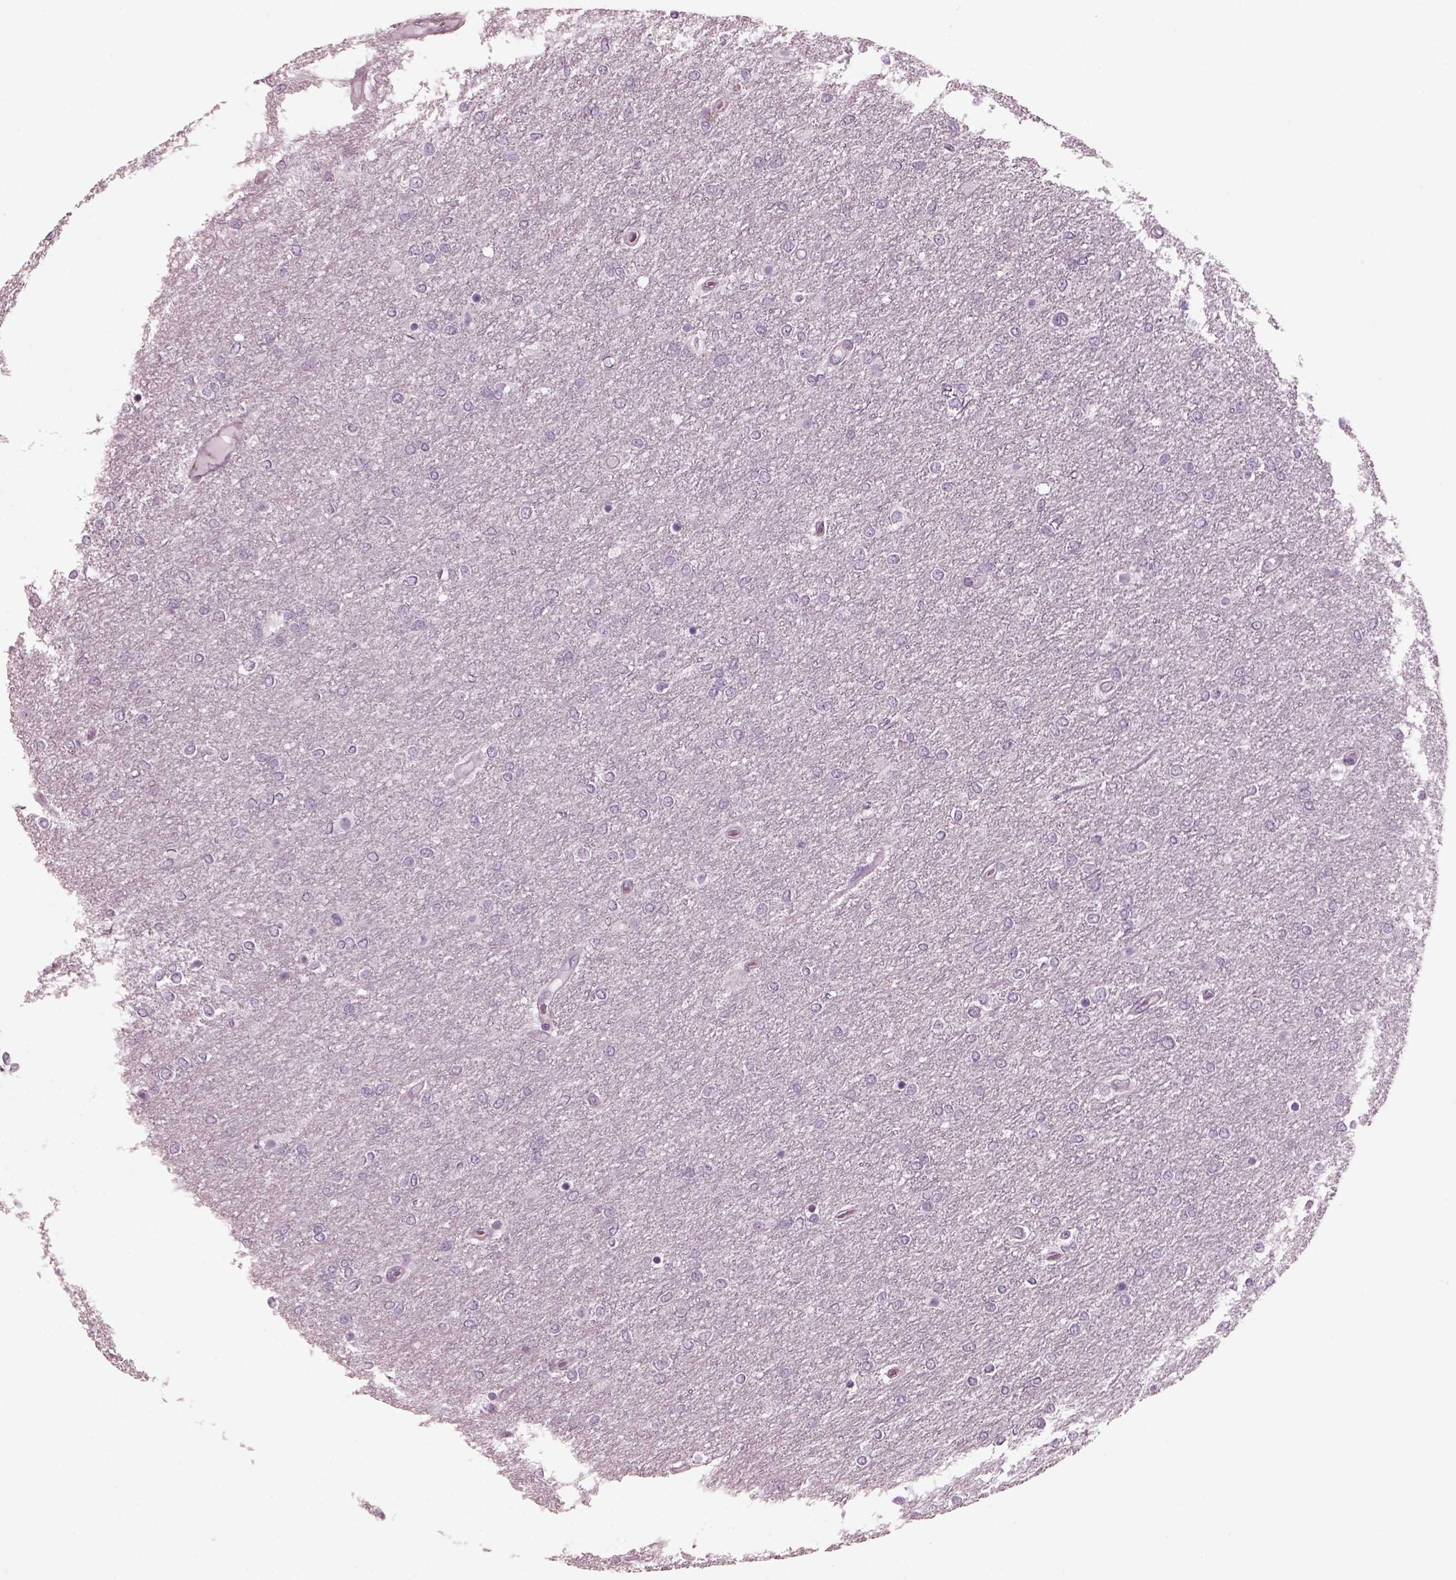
{"staining": {"intensity": "negative", "quantity": "none", "location": "none"}, "tissue": "glioma", "cell_type": "Tumor cells", "image_type": "cancer", "snomed": [{"axis": "morphology", "description": "Glioma, malignant, High grade"}, {"axis": "topography", "description": "Brain"}], "caption": "High magnification brightfield microscopy of glioma stained with DAB (3,3'-diaminobenzidine) (brown) and counterstained with hematoxylin (blue): tumor cells show no significant positivity.", "gene": "RCVRN", "patient": {"sex": "female", "age": 61}}